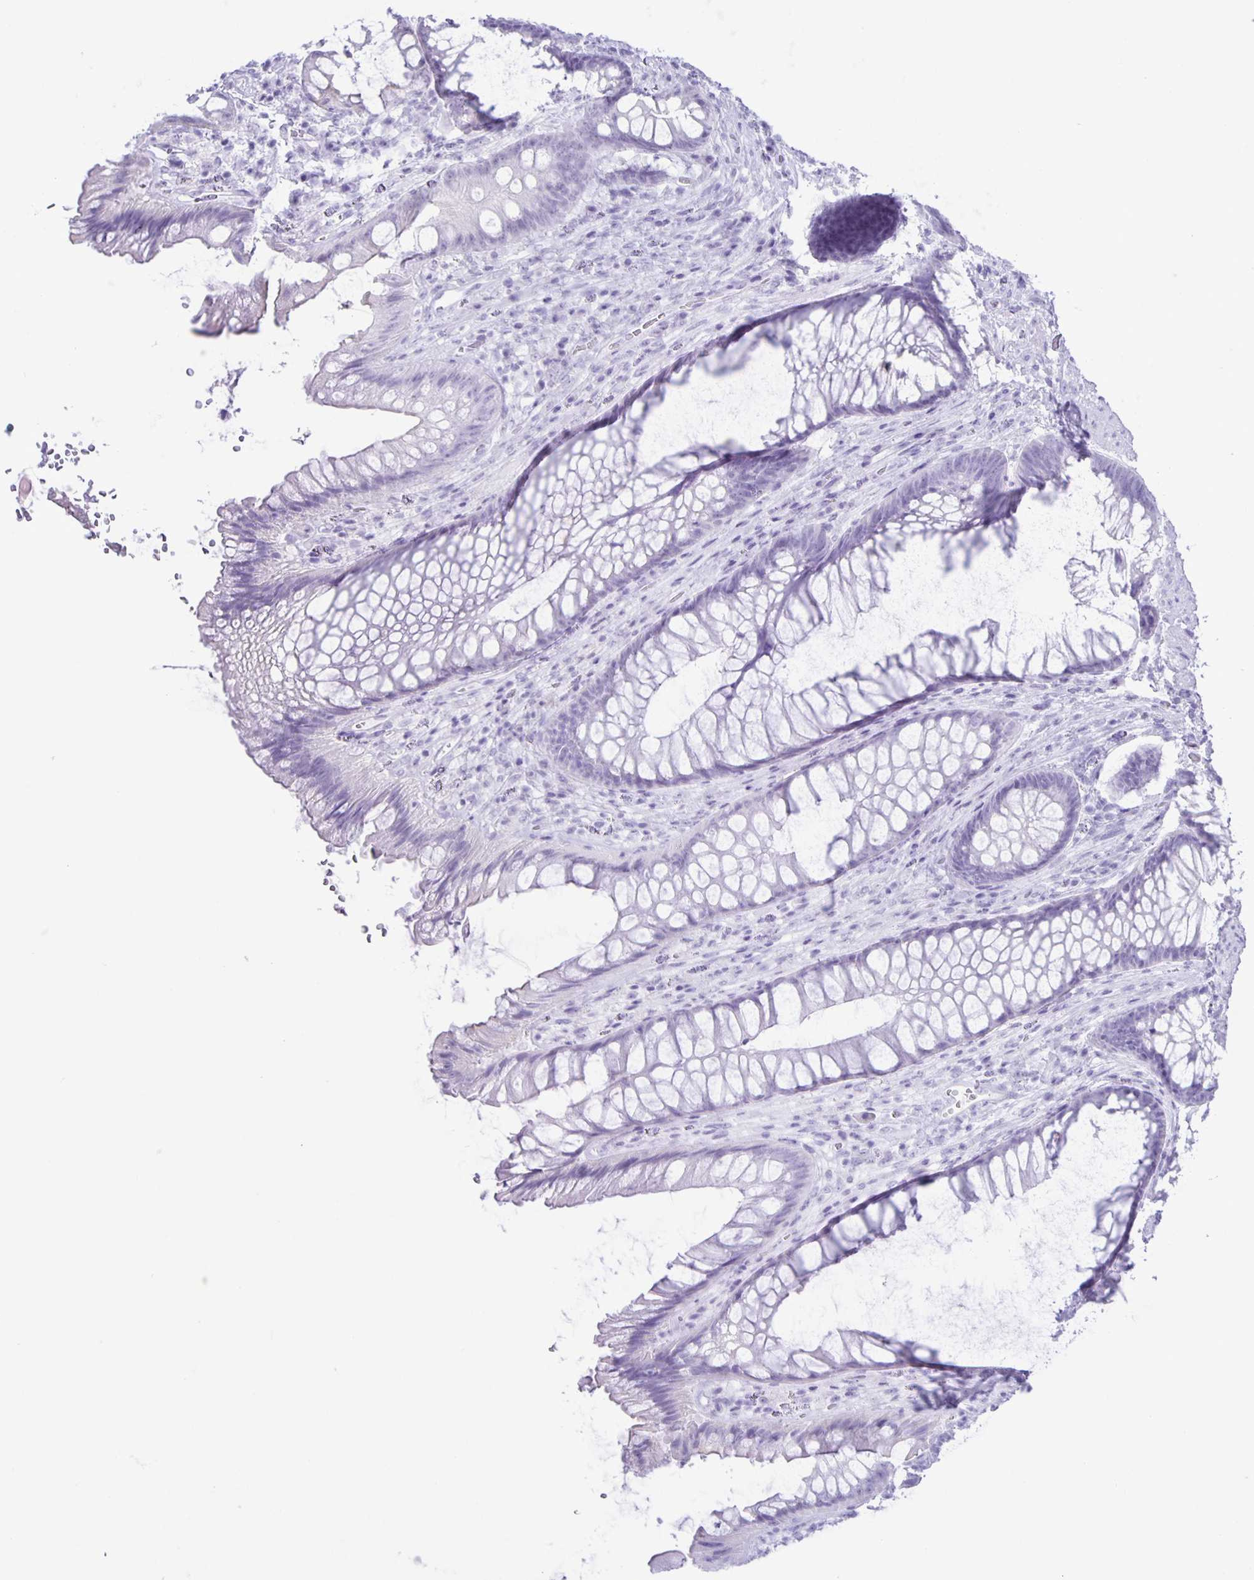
{"staining": {"intensity": "negative", "quantity": "none", "location": "none"}, "tissue": "rectum", "cell_type": "Glandular cells", "image_type": "normal", "snomed": [{"axis": "morphology", "description": "Normal tissue, NOS"}, {"axis": "topography", "description": "Rectum"}], "caption": "IHC micrograph of benign rectum stained for a protein (brown), which demonstrates no staining in glandular cells.", "gene": "EZHIP", "patient": {"sex": "male", "age": 53}}